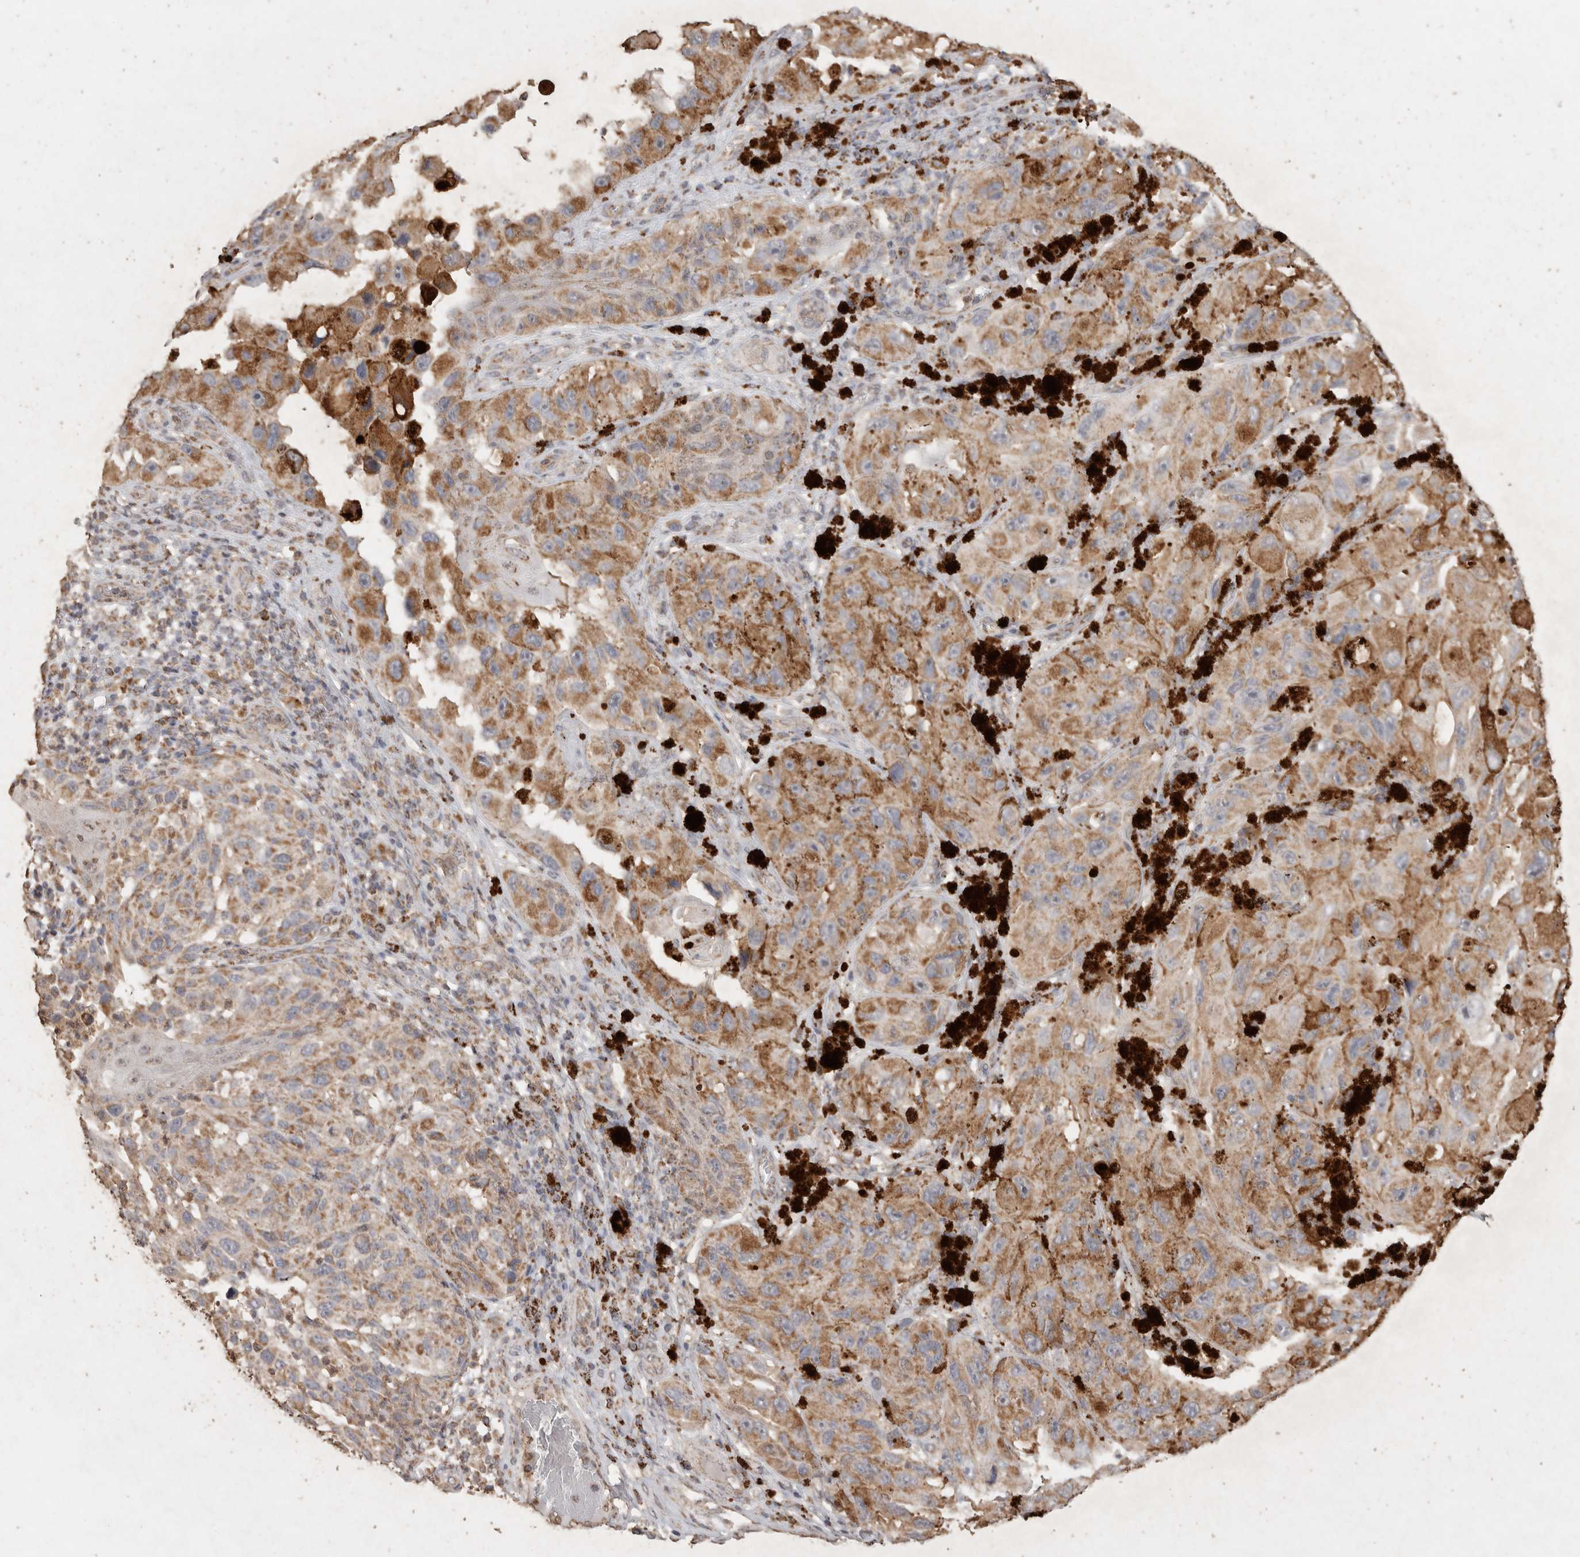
{"staining": {"intensity": "moderate", "quantity": ">75%", "location": "cytoplasmic/membranous"}, "tissue": "melanoma", "cell_type": "Tumor cells", "image_type": "cancer", "snomed": [{"axis": "morphology", "description": "Malignant melanoma, NOS"}, {"axis": "topography", "description": "Skin"}], "caption": "A medium amount of moderate cytoplasmic/membranous expression is identified in about >75% of tumor cells in melanoma tissue. (DAB = brown stain, brightfield microscopy at high magnification).", "gene": "ACADM", "patient": {"sex": "female", "age": 73}}